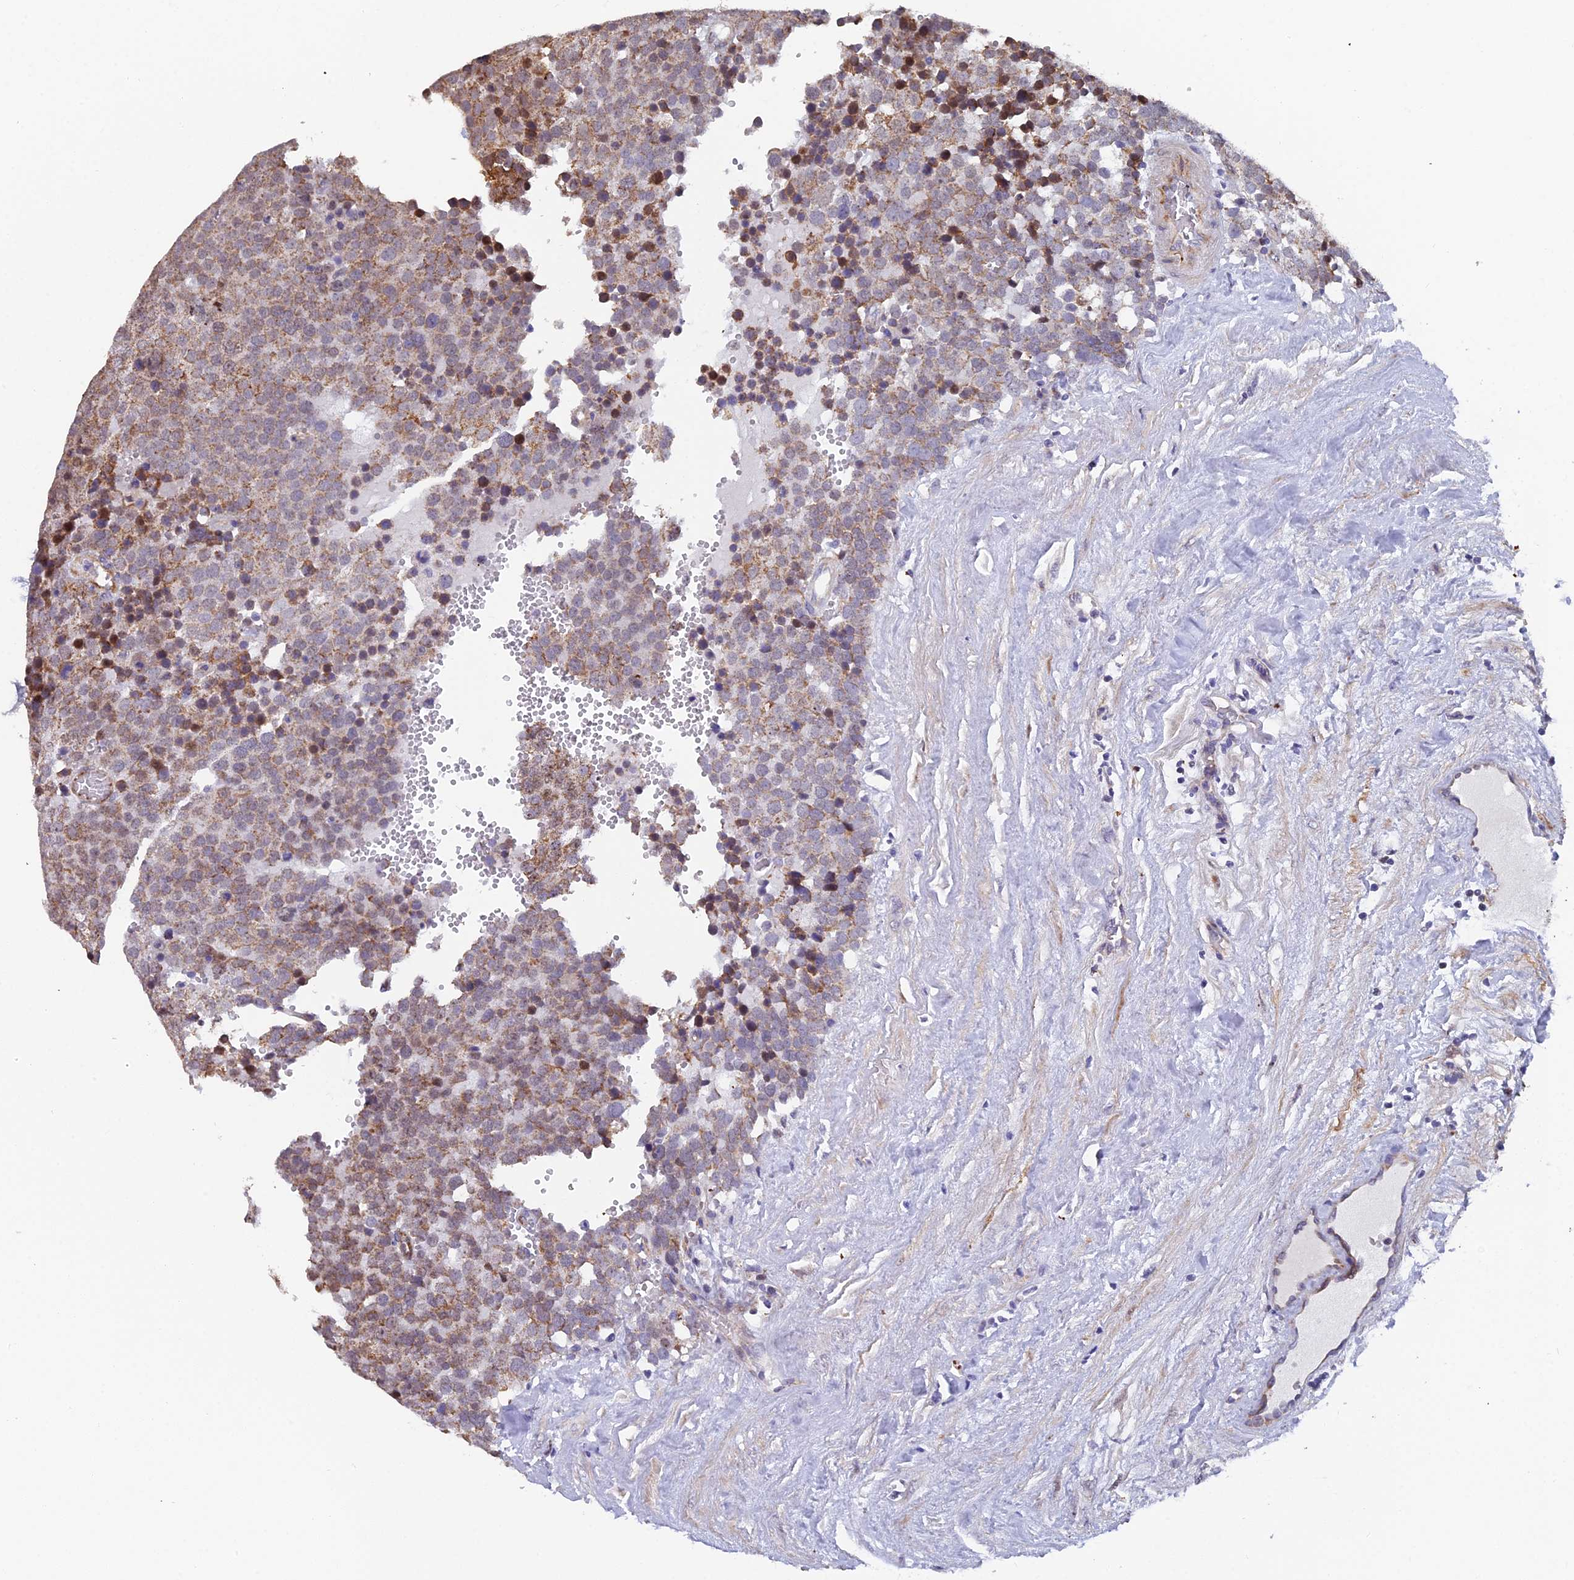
{"staining": {"intensity": "moderate", "quantity": ">75%", "location": "cytoplasmic/membranous"}, "tissue": "testis cancer", "cell_type": "Tumor cells", "image_type": "cancer", "snomed": [{"axis": "morphology", "description": "Seminoma, NOS"}, {"axis": "topography", "description": "Testis"}], "caption": "Testis cancer (seminoma) stained with a protein marker shows moderate staining in tumor cells.", "gene": "XKR9", "patient": {"sex": "male", "age": 71}}